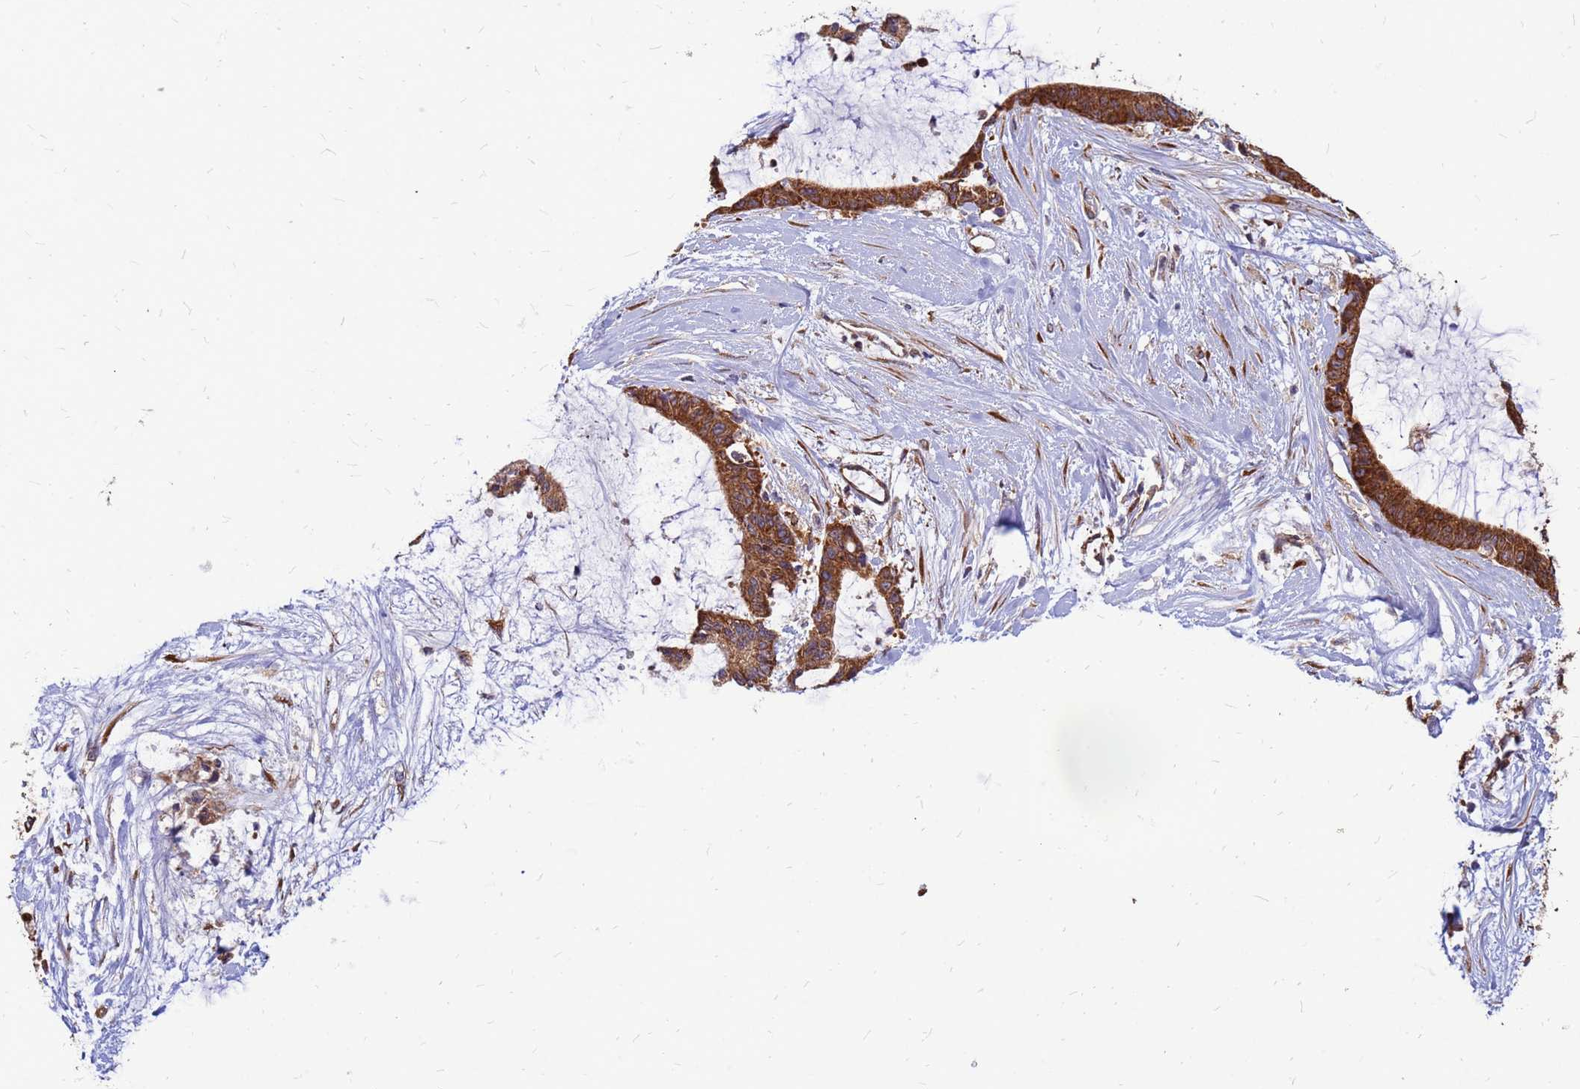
{"staining": {"intensity": "strong", "quantity": ">75%", "location": "cytoplasmic/membranous"}, "tissue": "liver cancer", "cell_type": "Tumor cells", "image_type": "cancer", "snomed": [{"axis": "morphology", "description": "Normal tissue, NOS"}, {"axis": "morphology", "description": "Cholangiocarcinoma"}, {"axis": "topography", "description": "Liver"}, {"axis": "topography", "description": "Peripheral nerve tissue"}], "caption": "An immunohistochemistry (IHC) photomicrograph of tumor tissue is shown. Protein staining in brown labels strong cytoplasmic/membranous positivity in liver cancer within tumor cells.", "gene": "RPL8", "patient": {"sex": "female", "age": 73}}